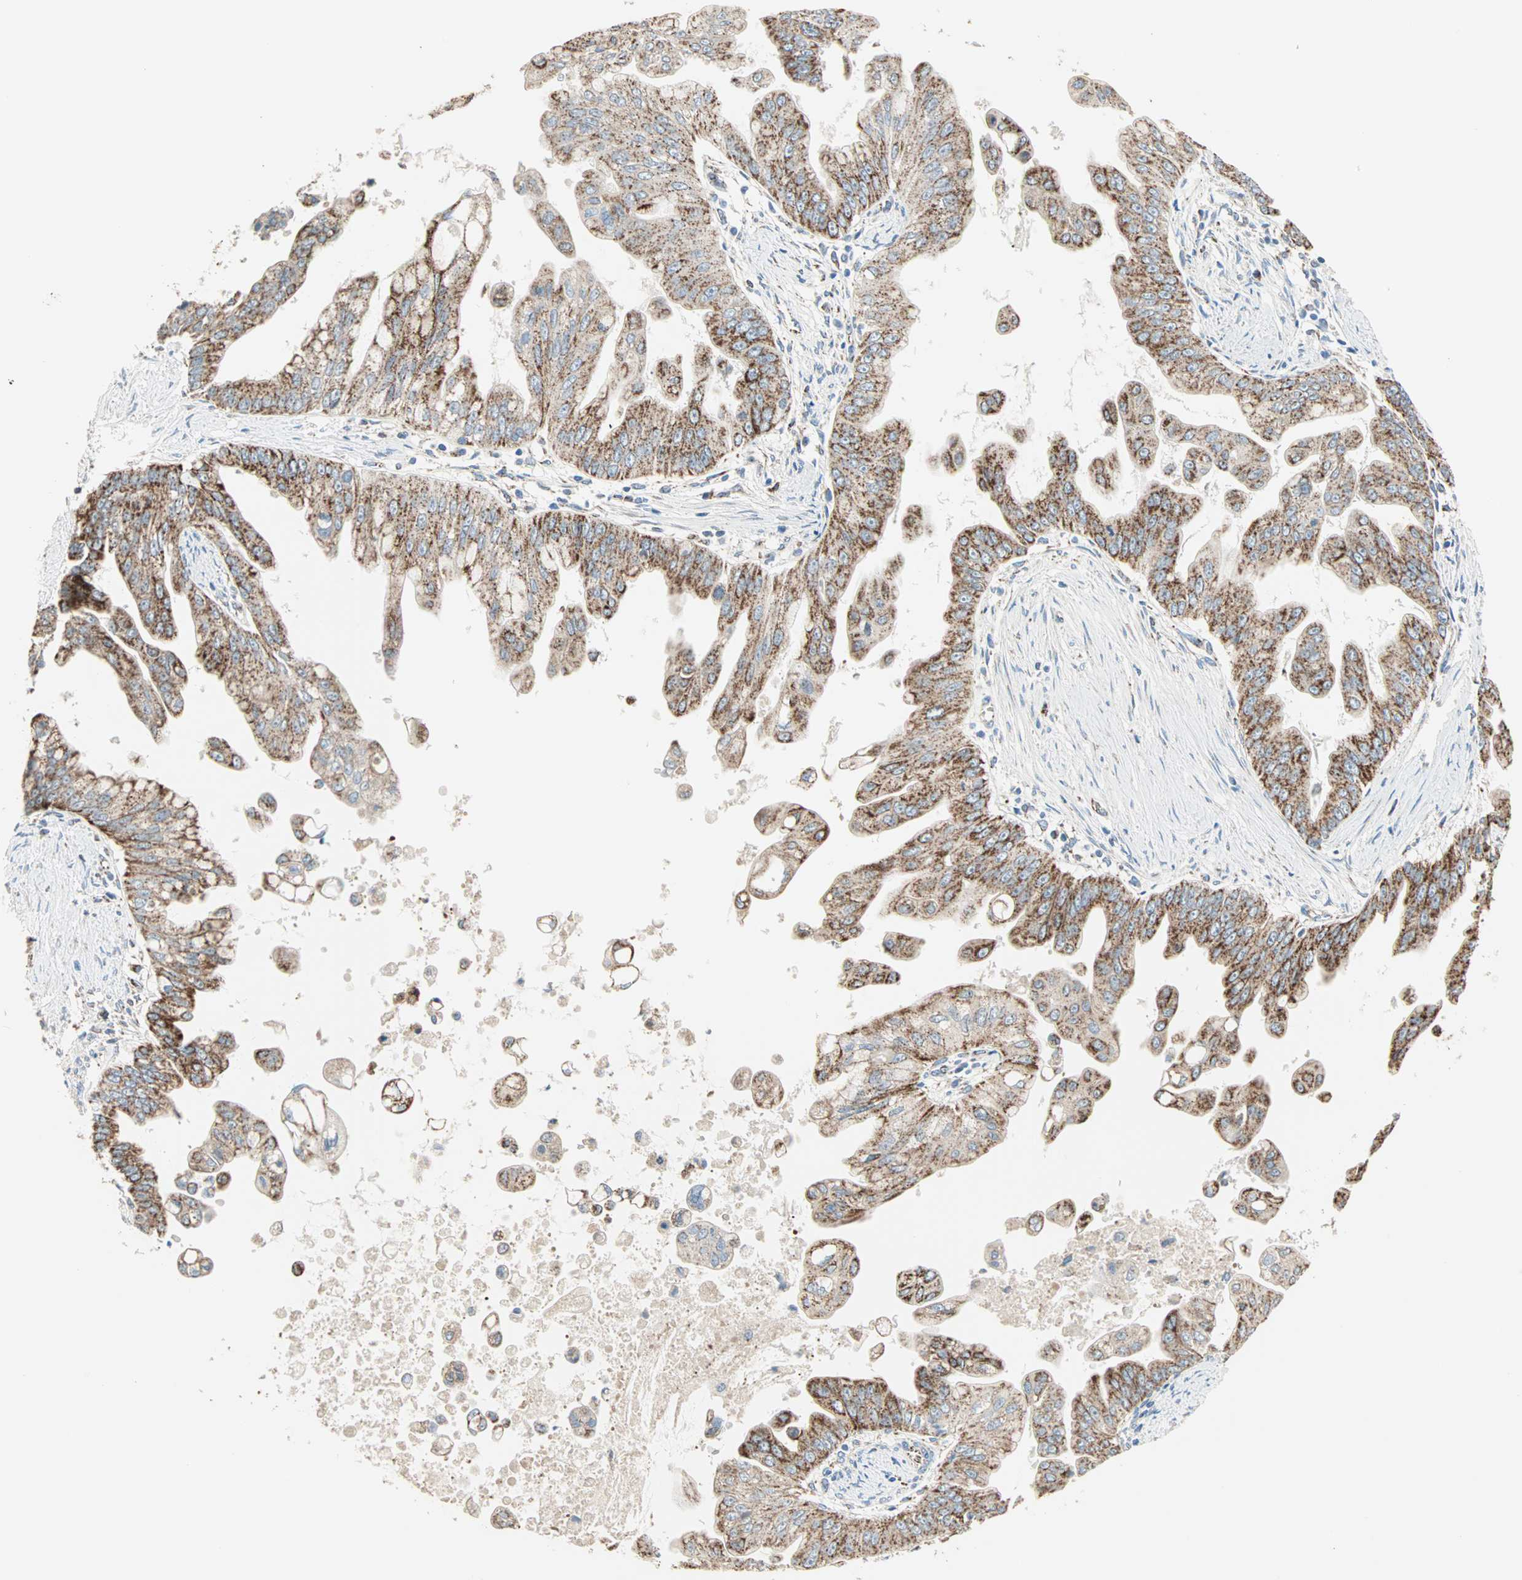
{"staining": {"intensity": "moderate", "quantity": ">75%", "location": "cytoplasmic/membranous"}, "tissue": "pancreatic cancer", "cell_type": "Tumor cells", "image_type": "cancer", "snomed": [{"axis": "morphology", "description": "Adenocarcinoma, NOS"}, {"axis": "topography", "description": "Pancreas"}], "caption": "An immunohistochemistry histopathology image of neoplastic tissue is shown. Protein staining in brown shows moderate cytoplasmic/membranous positivity in pancreatic cancer within tumor cells. Immunohistochemistry (ihc) stains the protein in brown and the nuclei are stained blue.", "gene": "TST", "patient": {"sex": "female", "age": 75}}